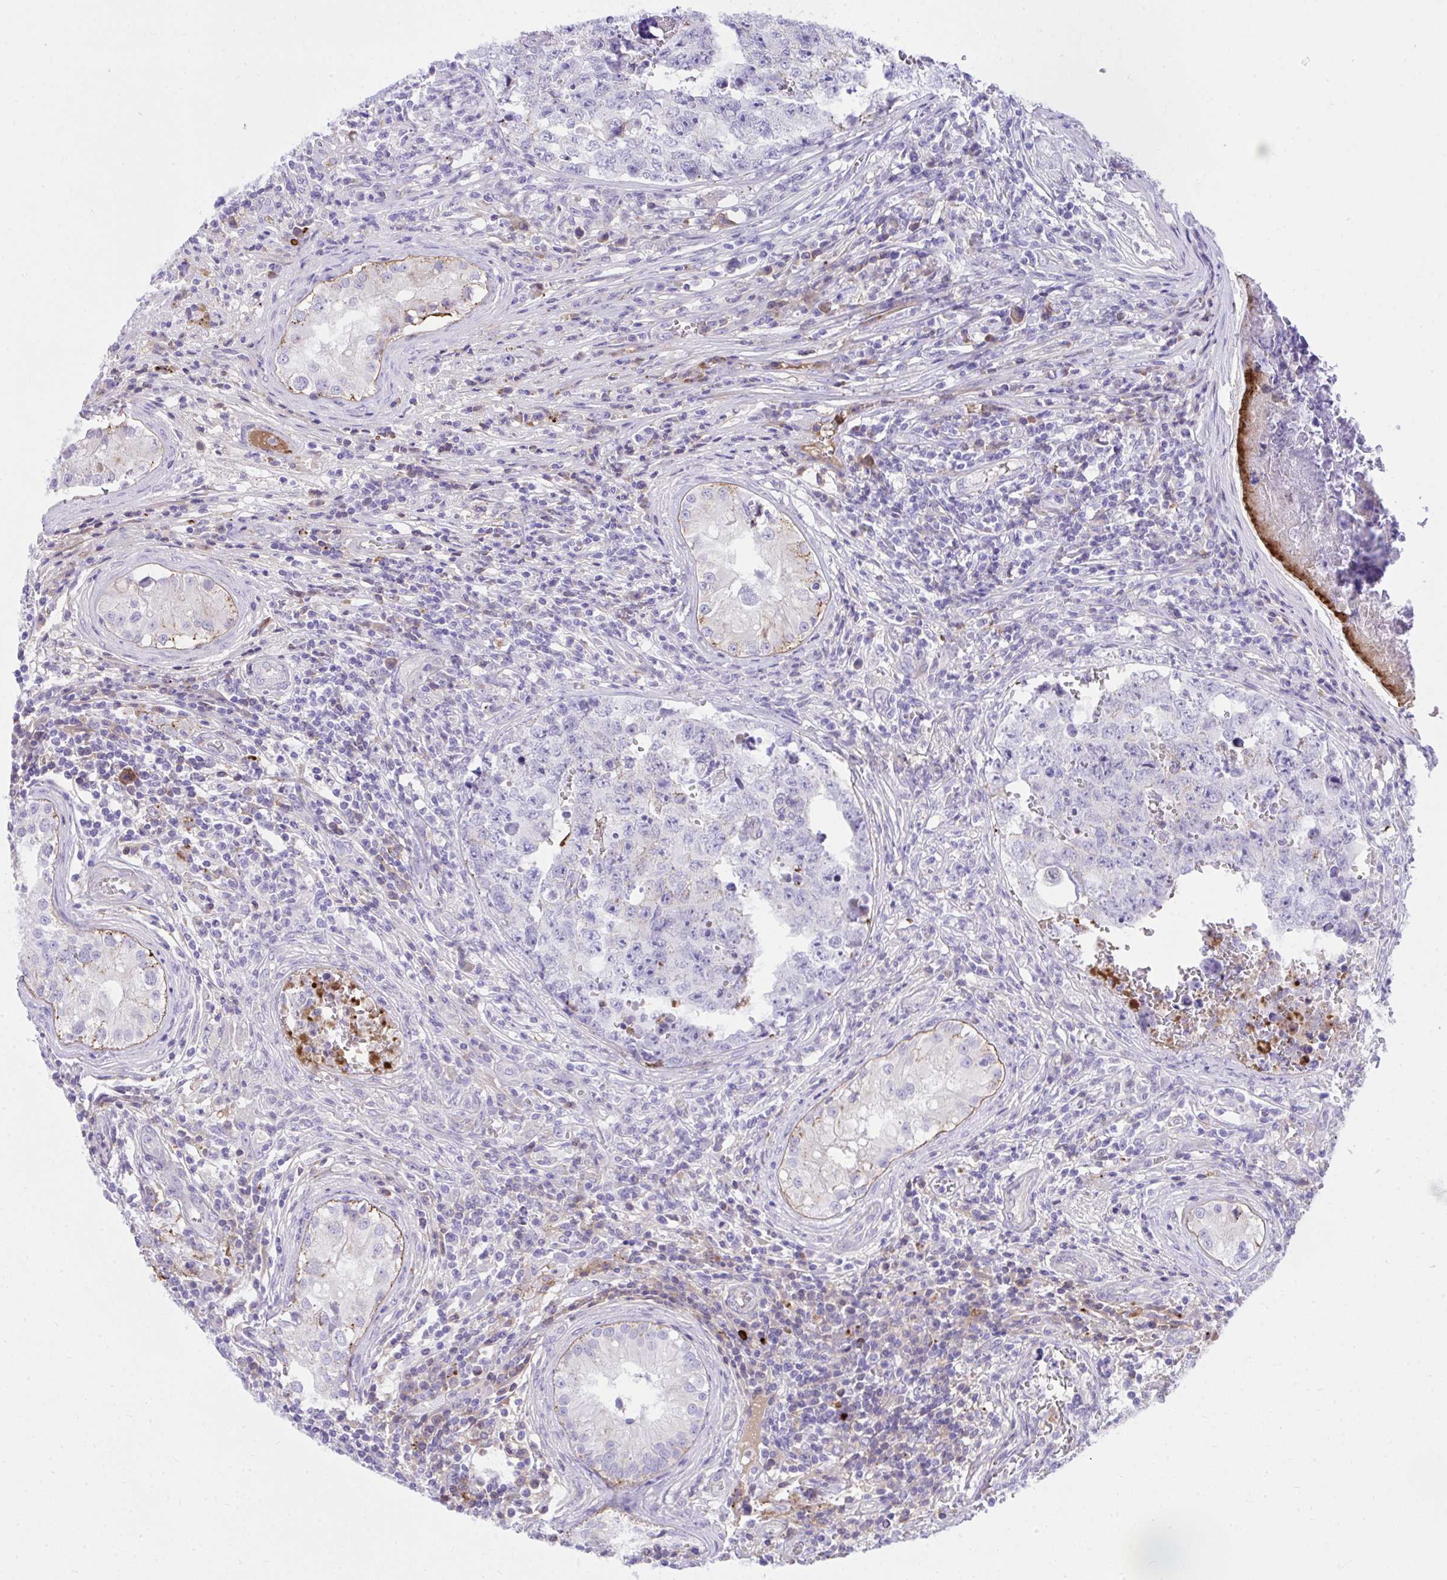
{"staining": {"intensity": "negative", "quantity": "none", "location": "none"}, "tissue": "testis cancer", "cell_type": "Tumor cells", "image_type": "cancer", "snomed": [{"axis": "morphology", "description": "Carcinoma, Embryonal, NOS"}, {"axis": "topography", "description": "Testis"}], "caption": "IHC image of neoplastic tissue: embryonal carcinoma (testis) stained with DAB (3,3'-diaminobenzidine) reveals no significant protein staining in tumor cells.", "gene": "HRG", "patient": {"sex": "male", "age": 25}}